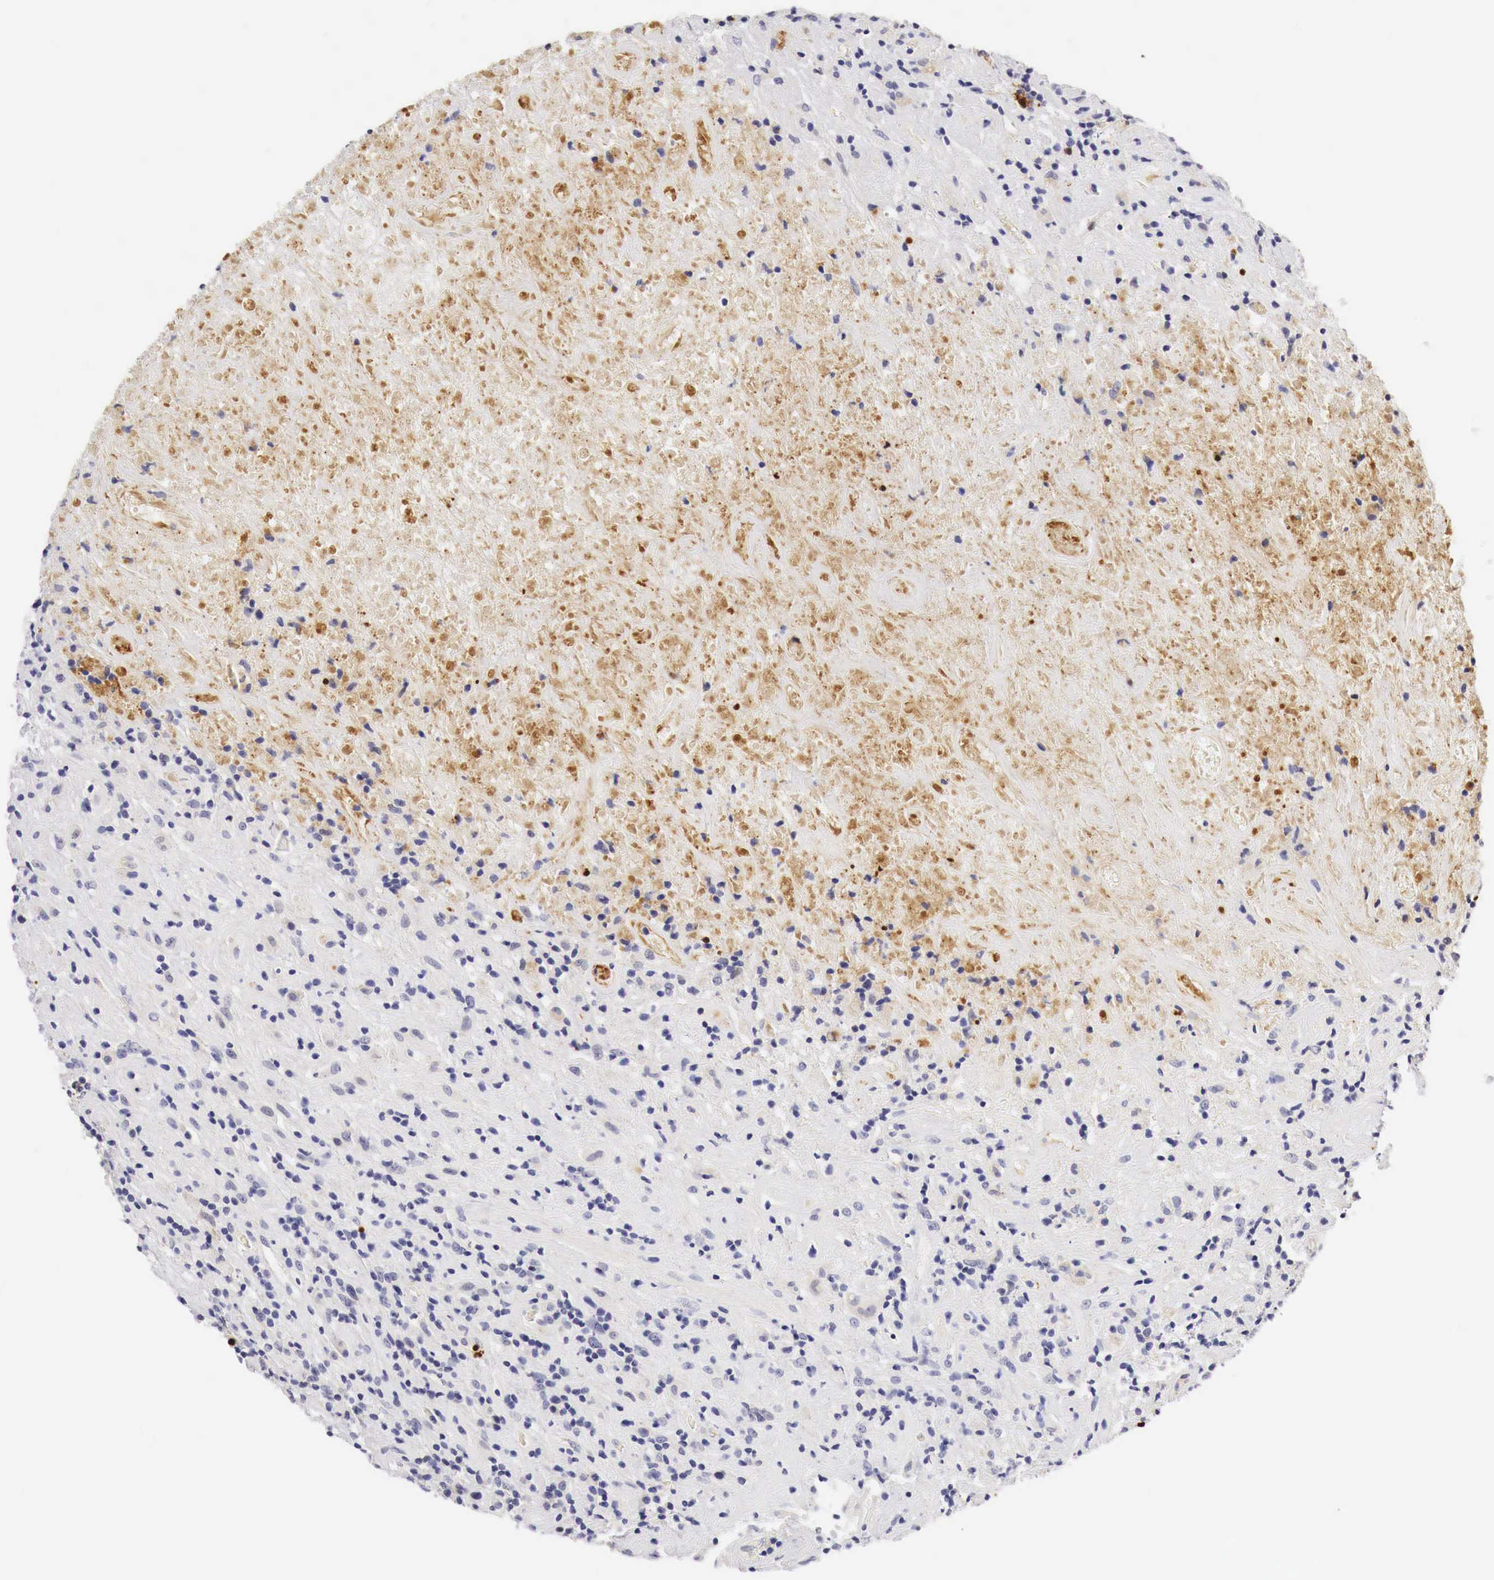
{"staining": {"intensity": "negative", "quantity": "none", "location": "none"}, "tissue": "lymphoma", "cell_type": "Tumor cells", "image_type": "cancer", "snomed": [{"axis": "morphology", "description": "Hodgkin's disease, NOS"}, {"axis": "topography", "description": "Lymph node"}], "caption": "The photomicrograph demonstrates no significant expression in tumor cells of lymphoma.", "gene": "CASP3", "patient": {"sex": "male", "age": 46}}